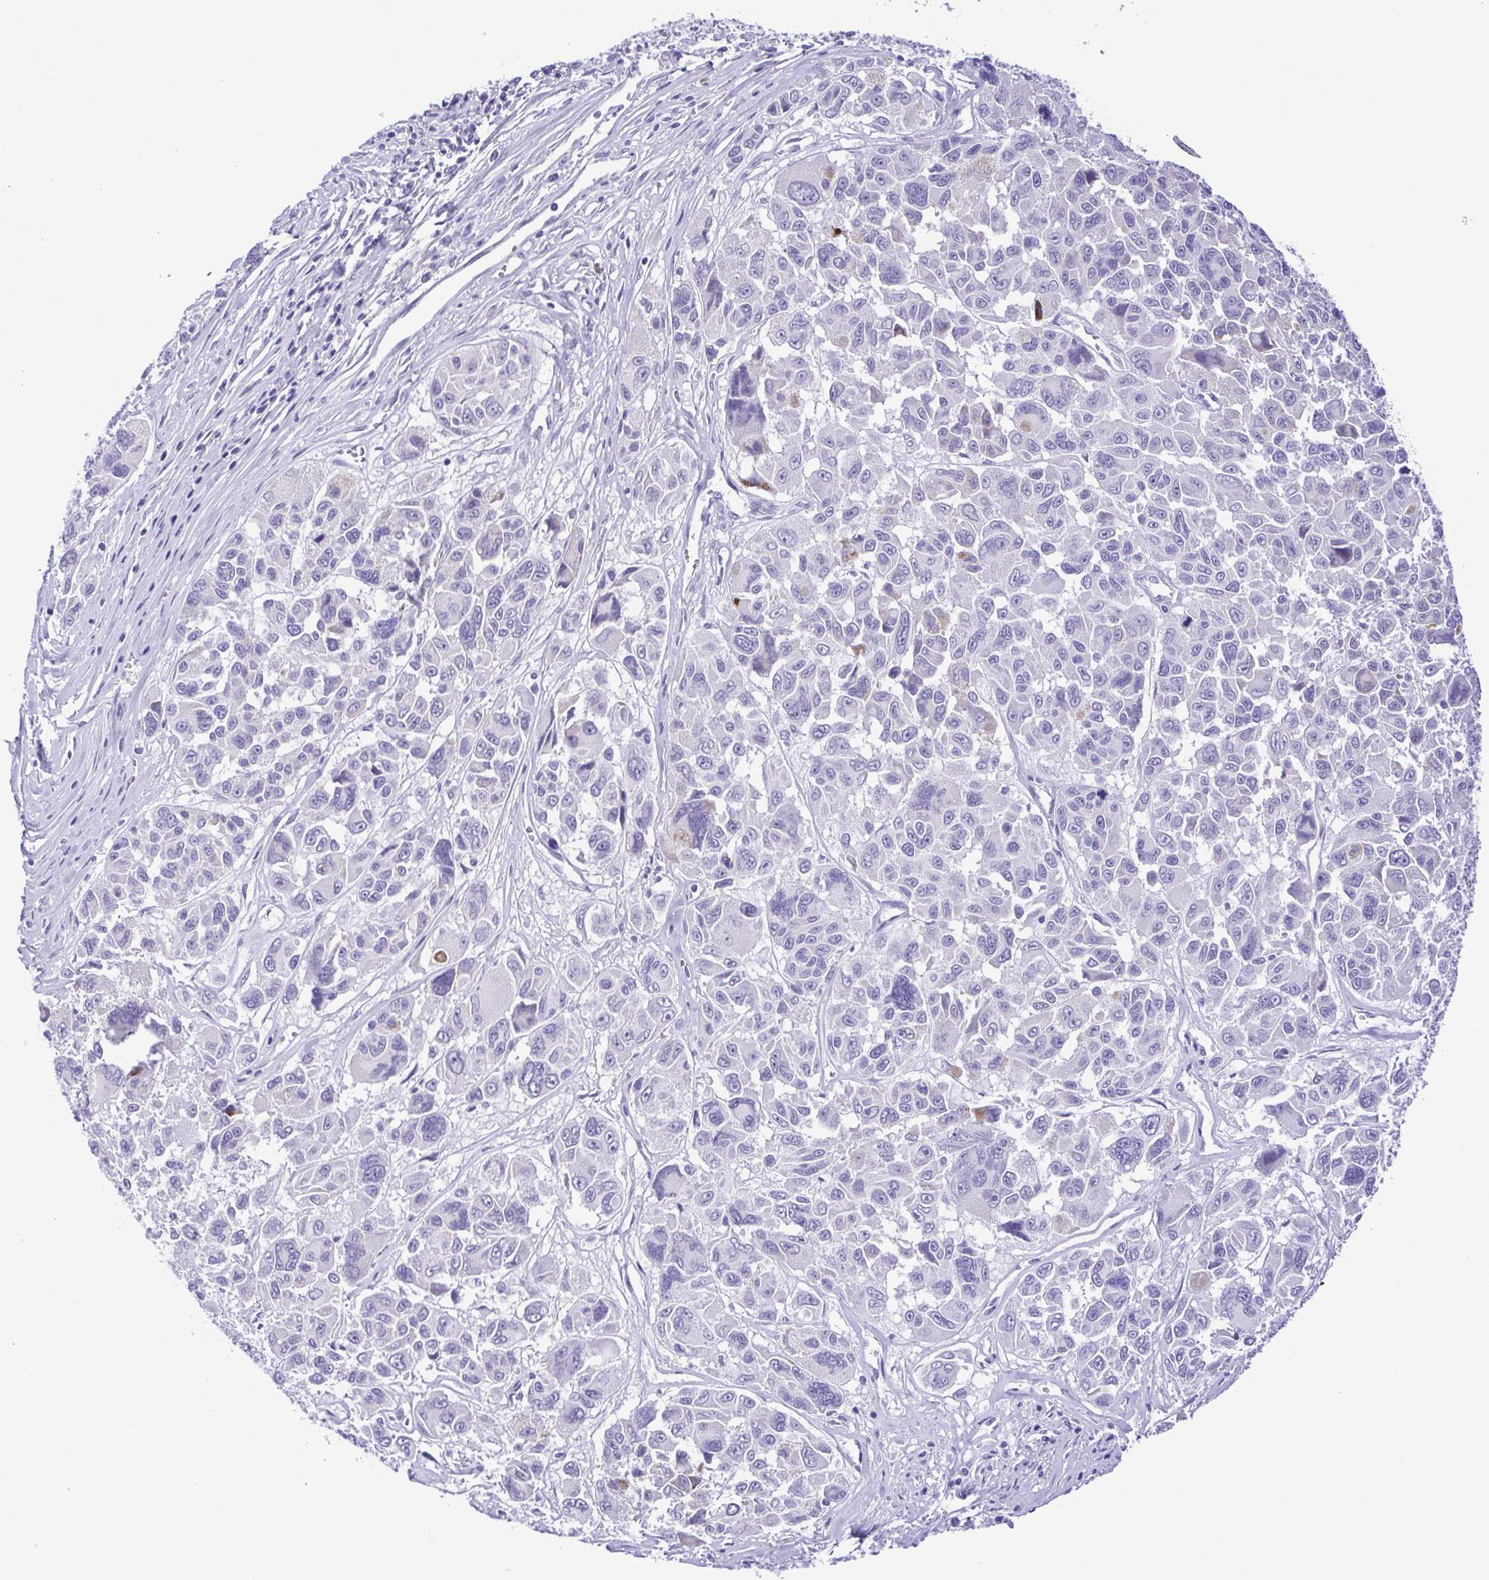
{"staining": {"intensity": "negative", "quantity": "none", "location": "none"}, "tissue": "melanoma", "cell_type": "Tumor cells", "image_type": "cancer", "snomed": [{"axis": "morphology", "description": "Malignant melanoma, NOS"}, {"axis": "topography", "description": "Skin"}], "caption": "An immunohistochemistry photomicrograph of melanoma is shown. There is no staining in tumor cells of melanoma. The staining was performed using DAB to visualize the protein expression in brown, while the nuclei were stained in blue with hematoxylin (Magnification: 20x).", "gene": "PAK3", "patient": {"sex": "female", "age": 66}}